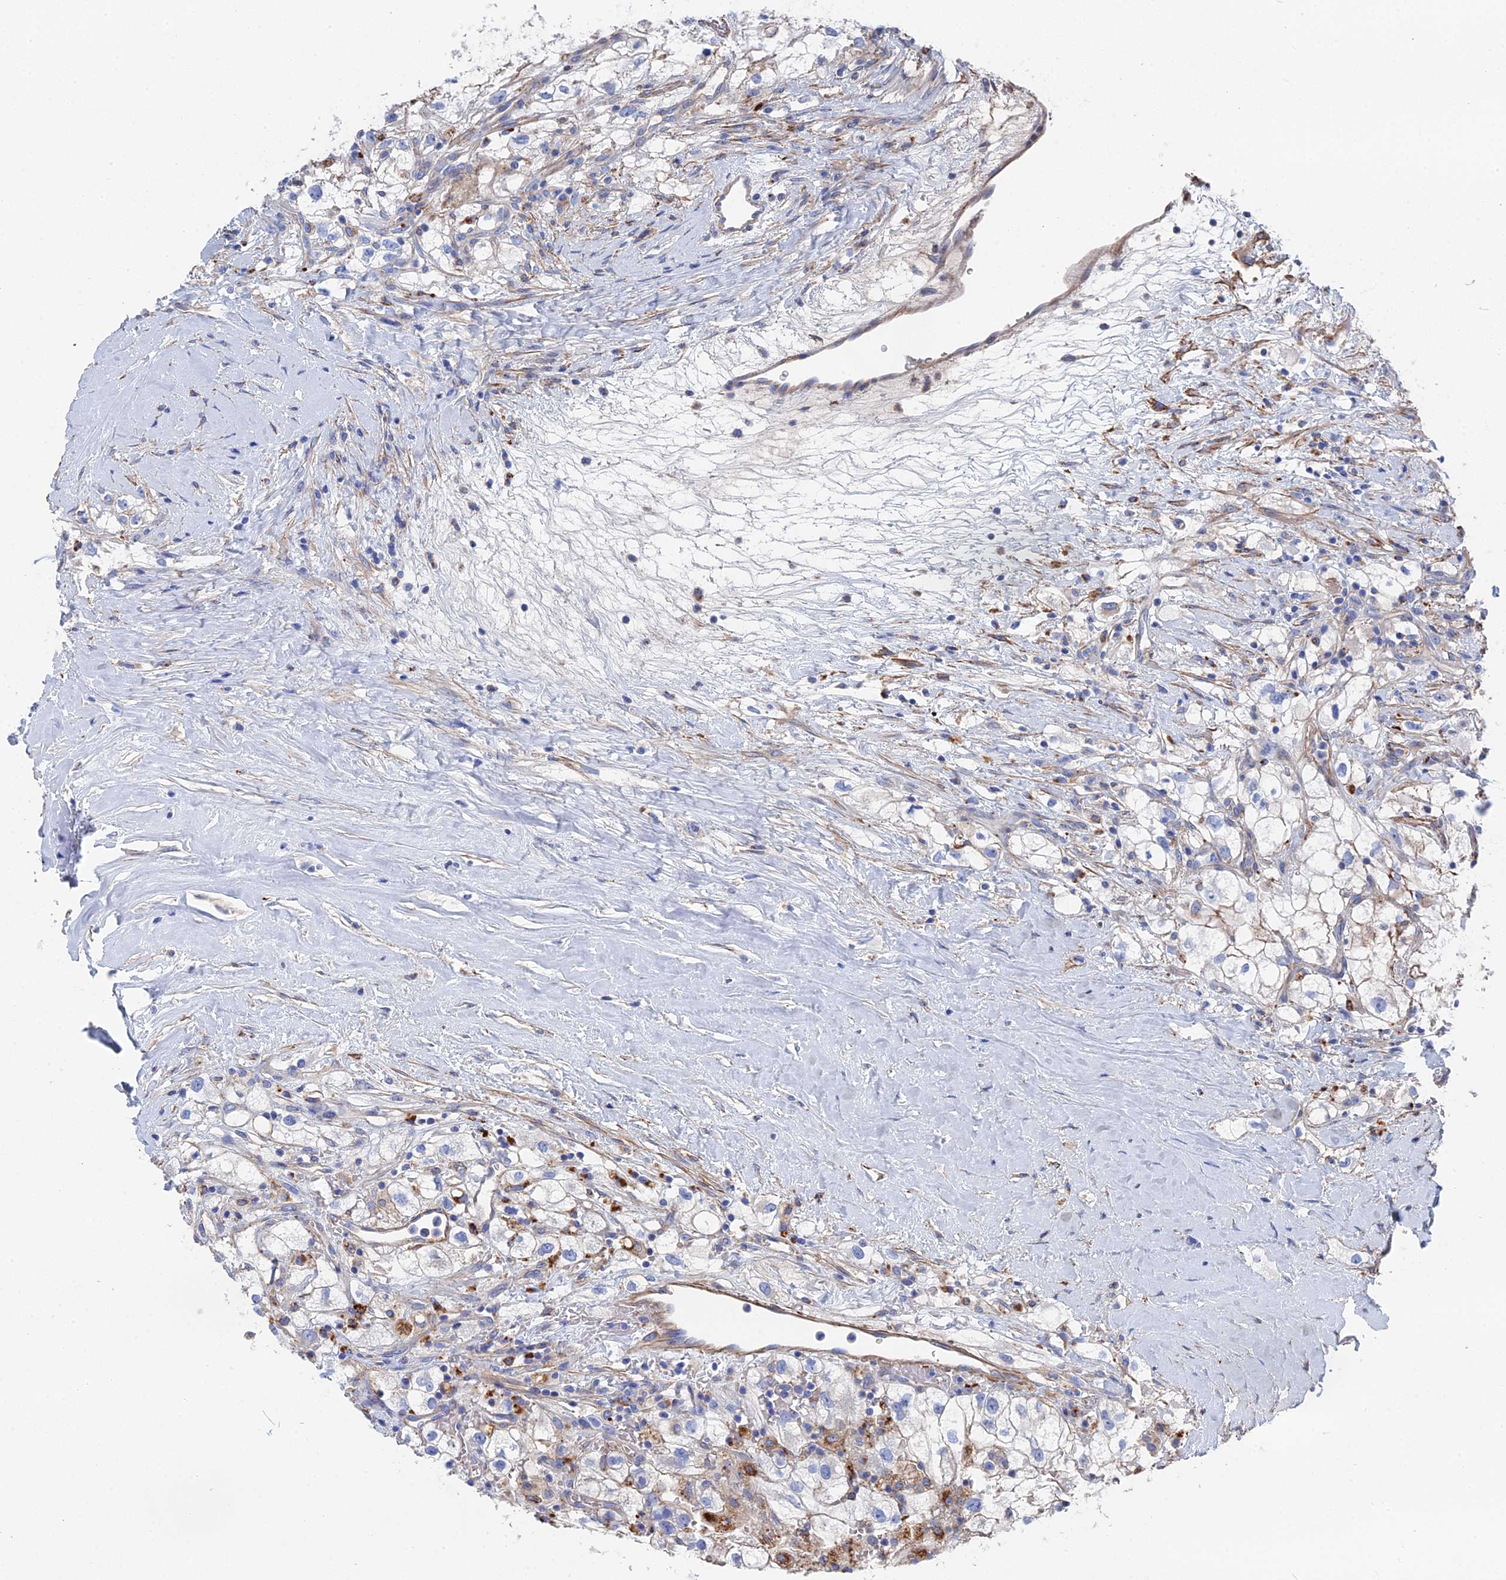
{"staining": {"intensity": "negative", "quantity": "none", "location": "none"}, "tissue": "renal cancer", "cell_type": "Tumor cells", "image_type": "cancer", "snomed": [{"axis": "morphology", "description": "Adenocarcinoma, NOS"}, {"axis": "topography", "description": "Kidney"}], "caption": "Histopathology image shows no protein staining in tumor cells of renal cancer (adenocarcinoma) tissue. (Immunohistochemistry (ihc), brightfield microscopy, high magnification).", "gene": "STRA6", "patient": {"sex": "male", "age": 59}}